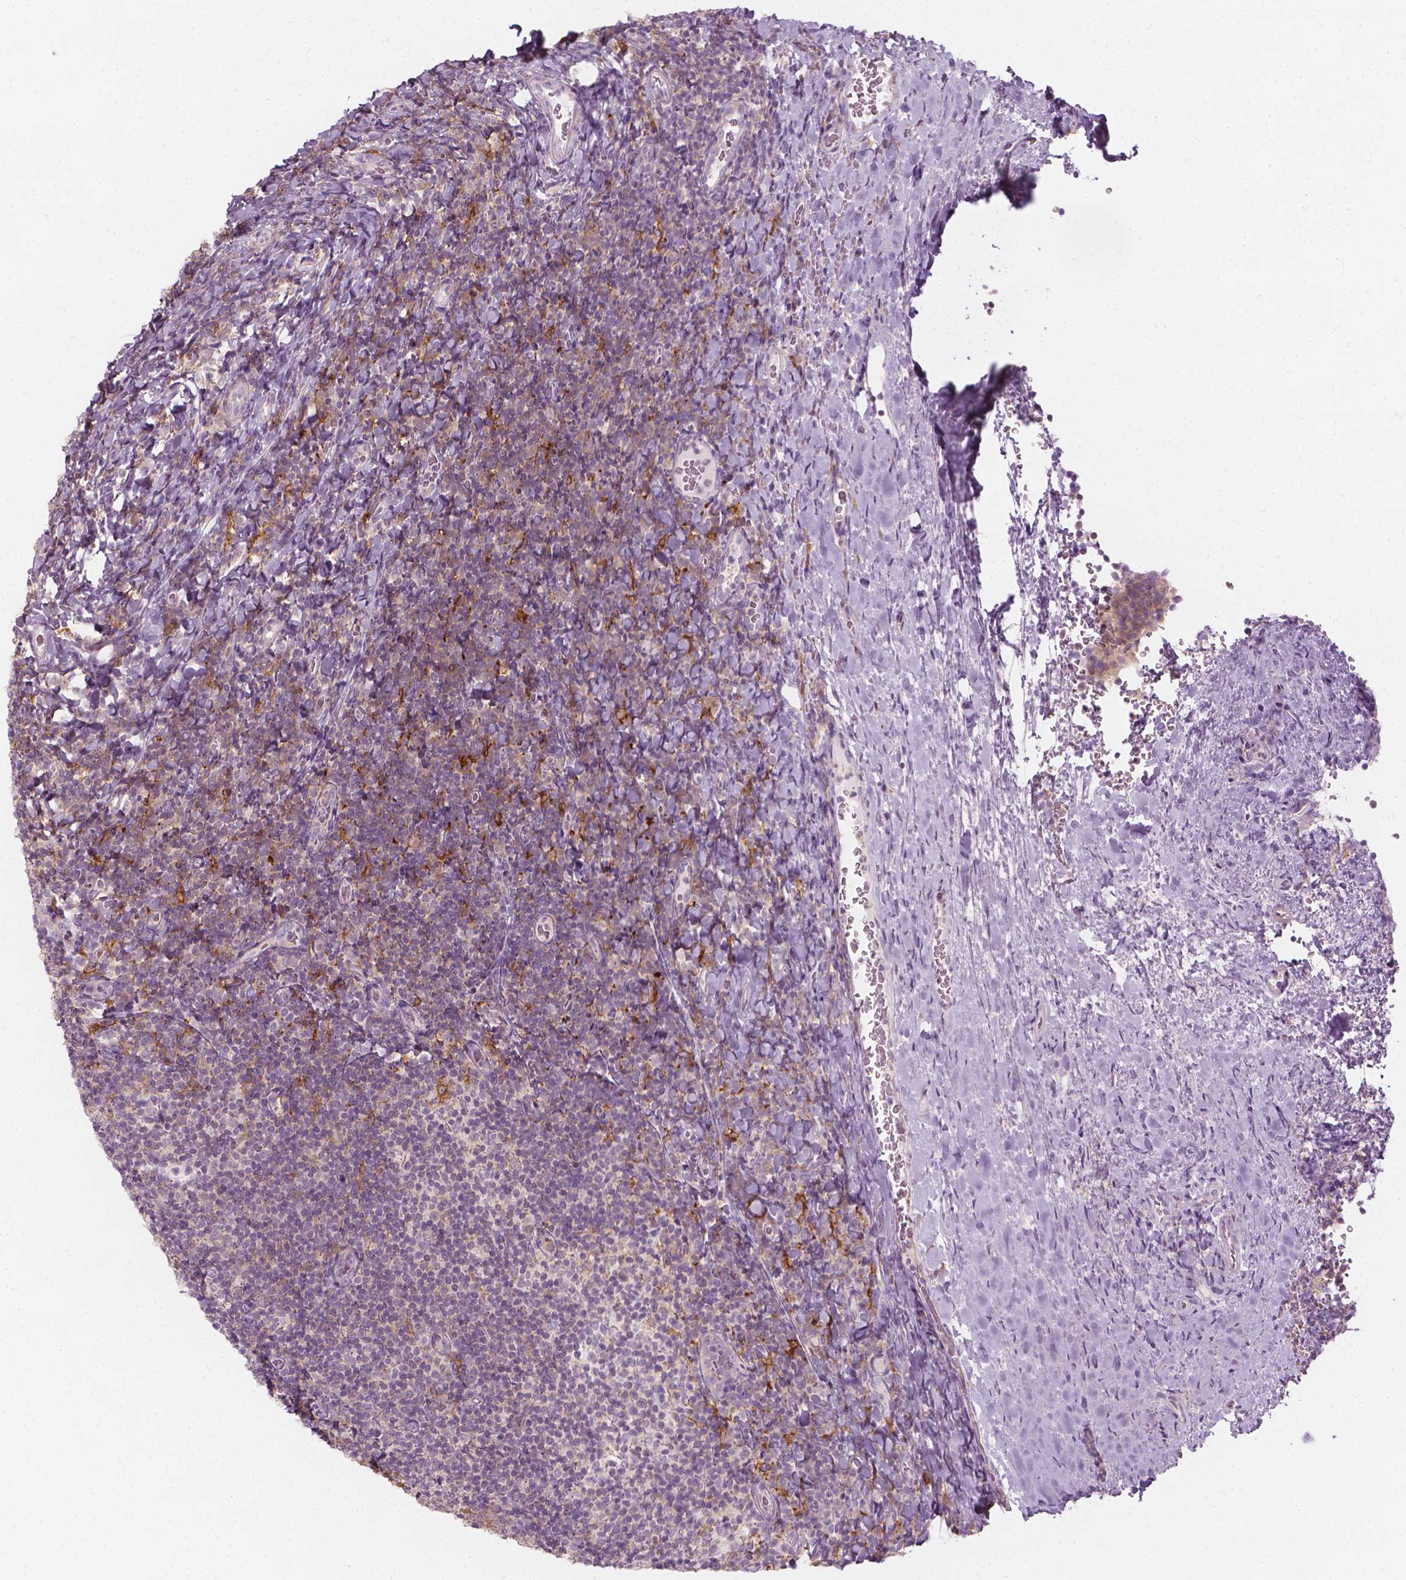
{"staining": {"intensity": "moderate", "quantity": "25%-75%", "location": "cytoplasmic/membranous"}, "tissue": "tonsil", "cell_type": "Germinal center cells", "image_type": "normal", "snomed": [{"axis": "morphology", "description": "Normal tissue, NOS"}, {"axis": "topography", "description": "Tonsil"}], "caption": "Moderate cytoplasmic/membranous expression is seen in approximately 25%-75% of germinal center cells in unremarkable tonsil.", "gene": "SHMT1", "patient": {"sex": "male", "age": 17}}